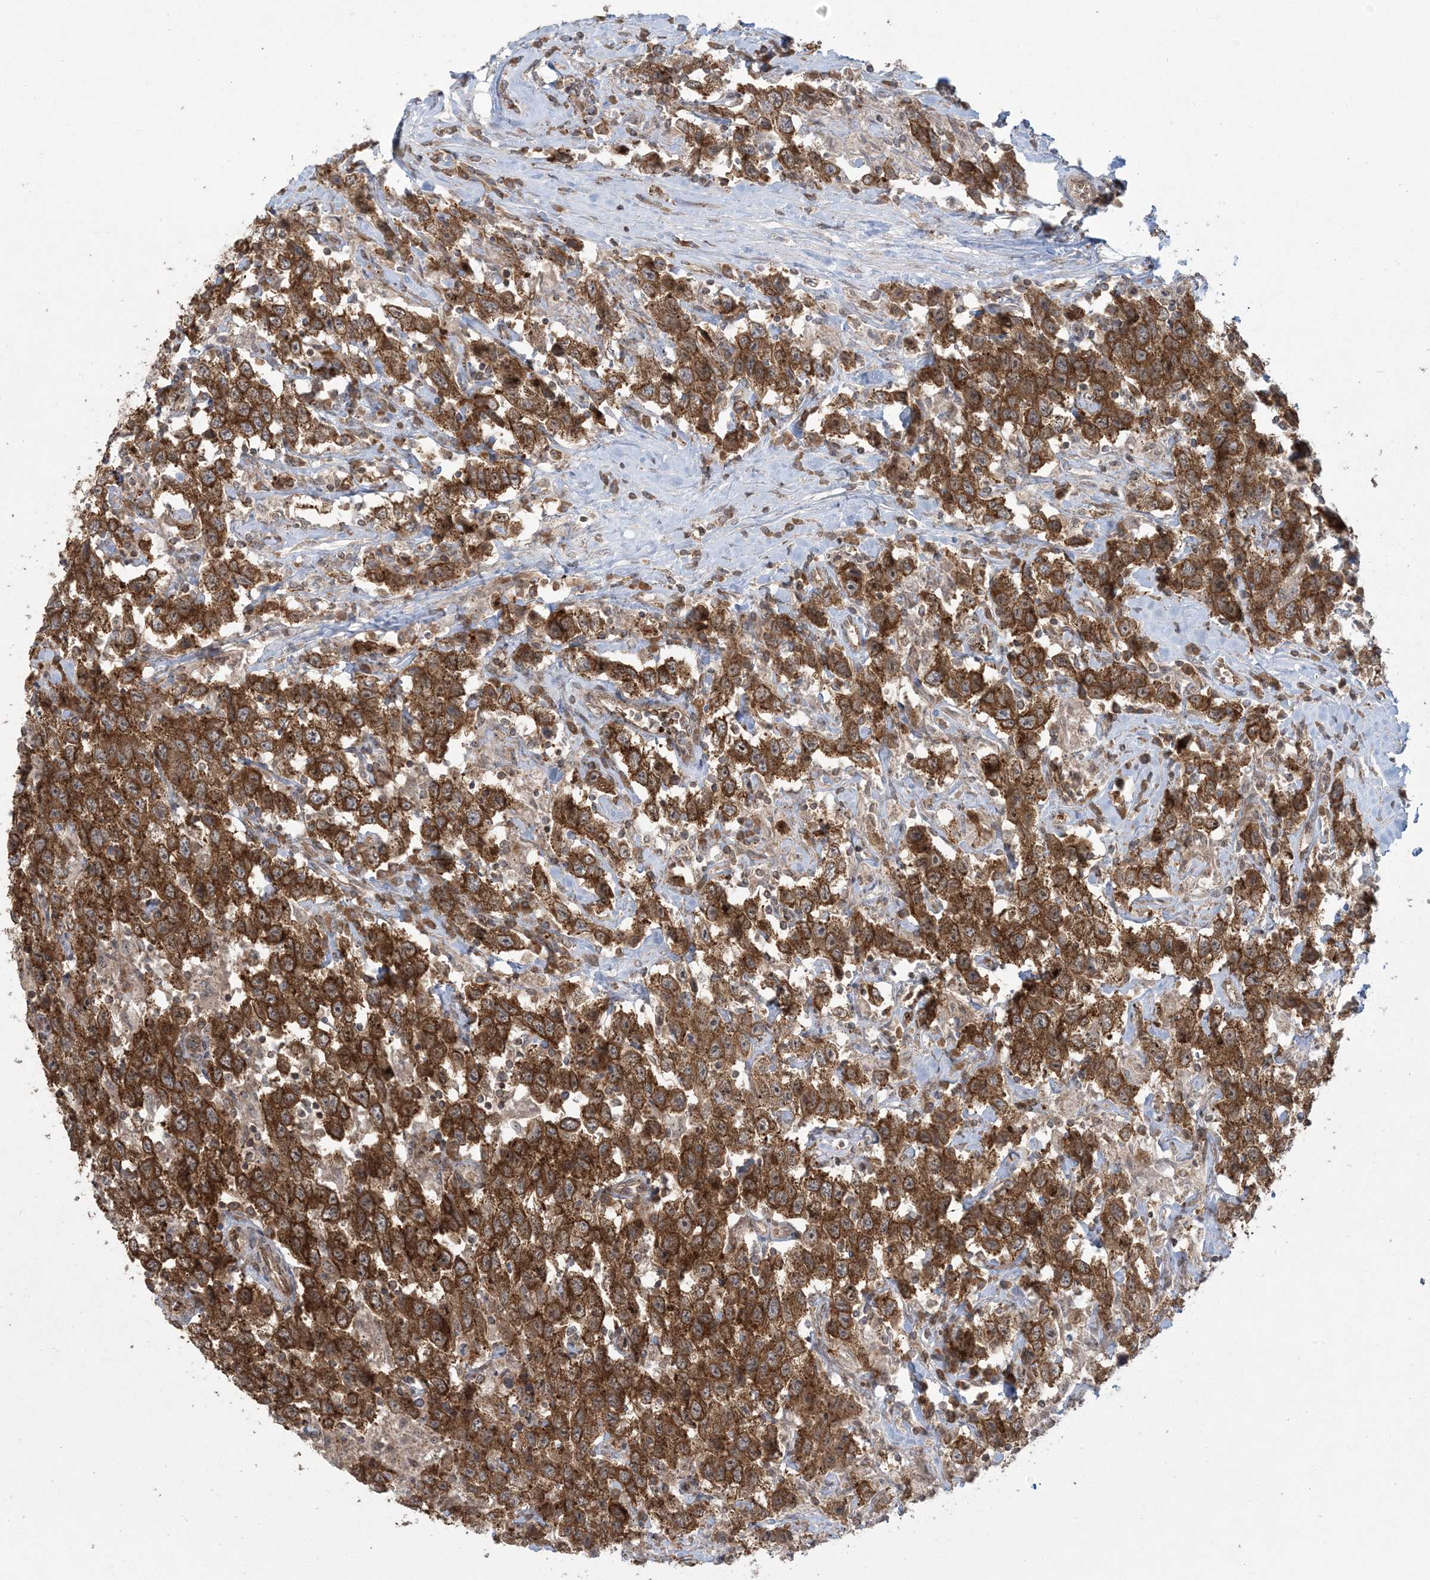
{"staining": {"intensity": "strong", "quantity": ">75%", "location": "cytoplasmic/membranous"}, "tissue": "testis cancer", "cell_type": "Tumor cells", "image_type": "cancer", "snomed": [{"axis": "morphology", "description": "Seminoma, NOS"}, {"axis": "topography", "description": "Testis"}], "caption": "Testis cancer stained with a brown dye exhibits strong cytoplasmic/membranous positive positivity in about >75% of tumor cells.", "gene": "ABCF3", "patient": {"sex": "male", "age": 41}}